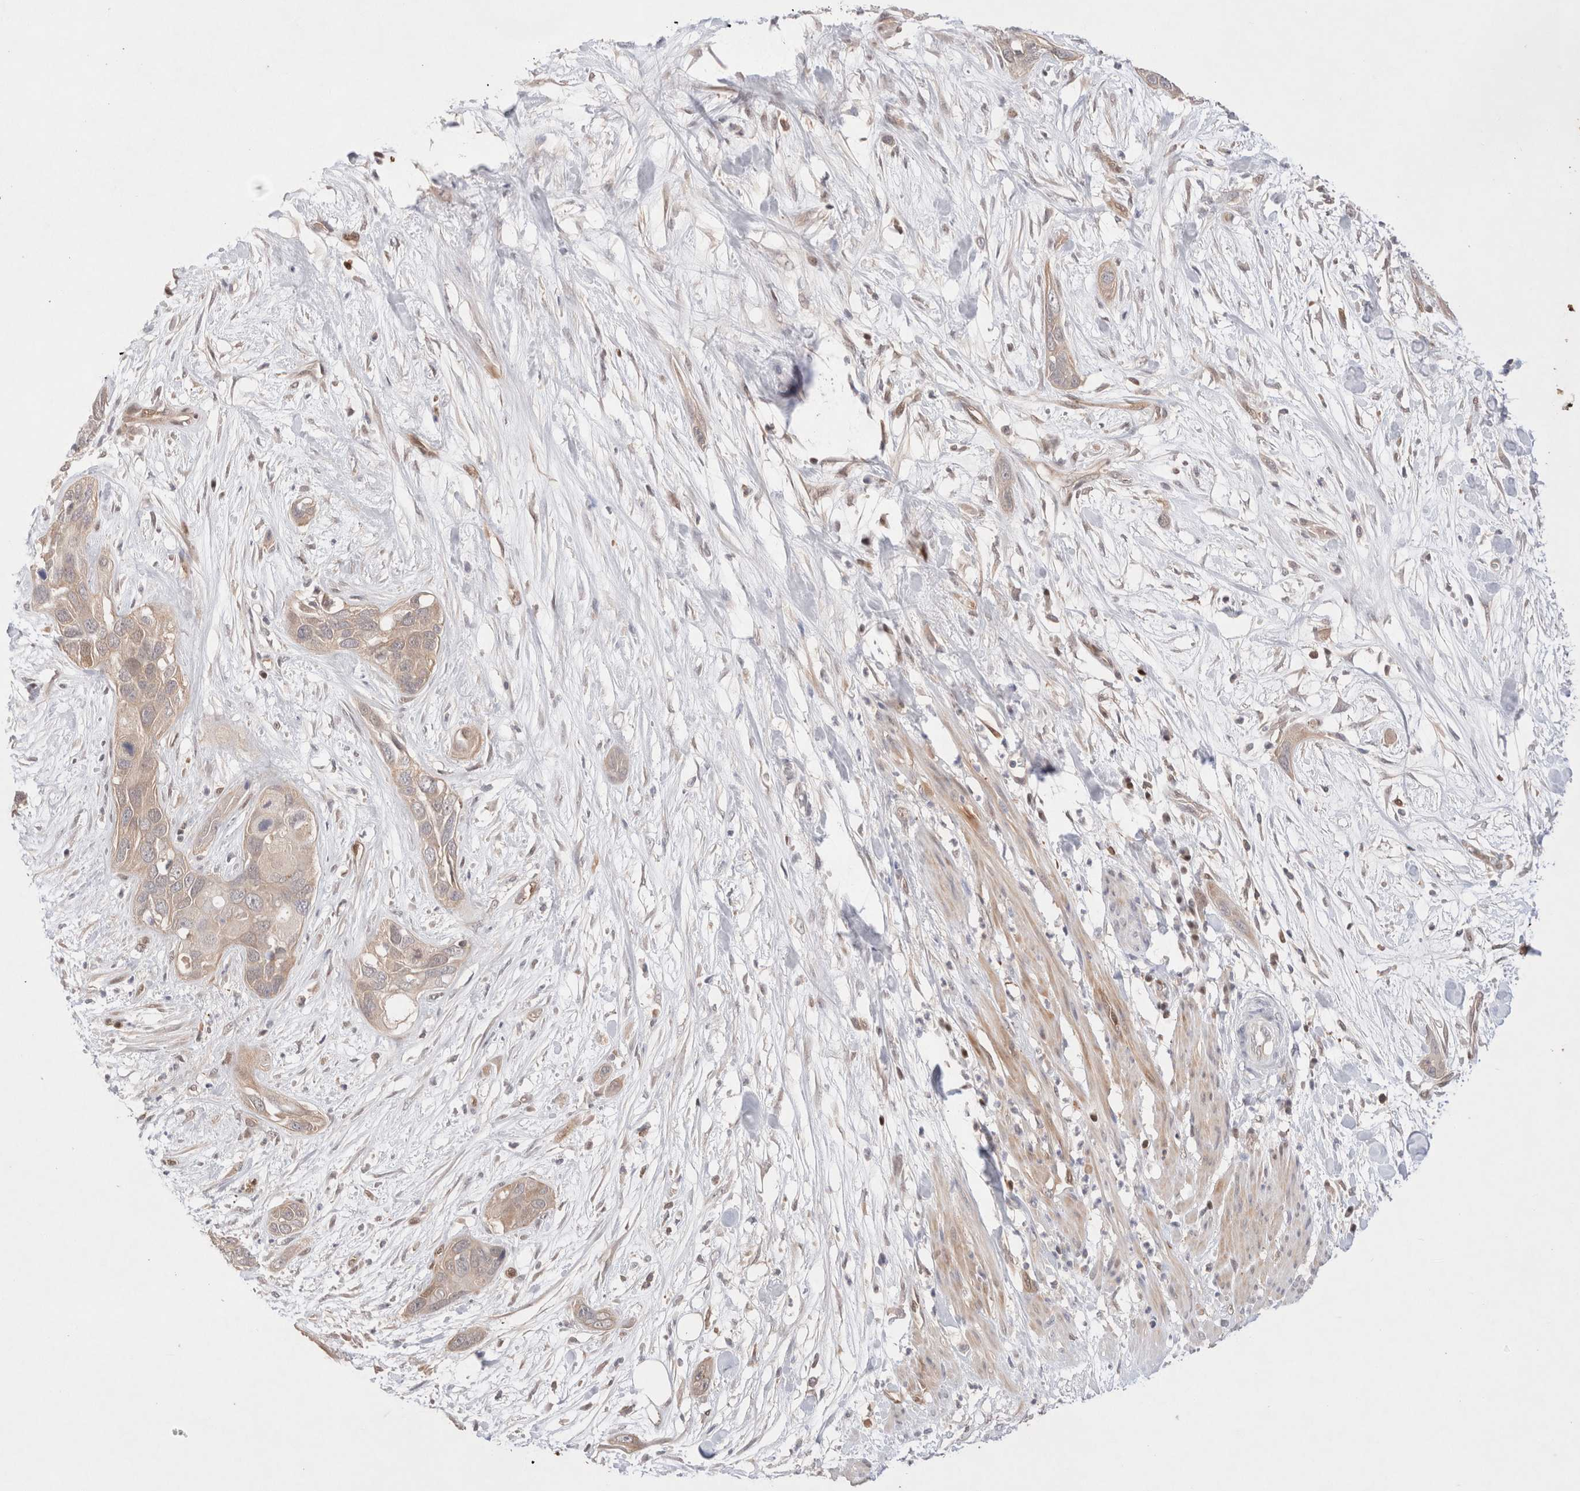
{"staining": {"intensity": "weak", "quantity": "<25%", "location": "cytoplasmic/membranous"}, "tissue": "pancreatic cancer", "cell_type": "Tumor cells", "image_type": "cancer", "snomed": [{"axis": "morphology", "description": "Adenocarcinoma, NOS"}, {"axis": "topography", "description": "Pancreas"}], "caption": "Immunohistochemistry histopathology image of pancreatic cancer stained for a protein (brown), which exhibits no positivity in tumor cells.", "gene": "STARD10", "patient": {"sex": "female", "age": 60}}